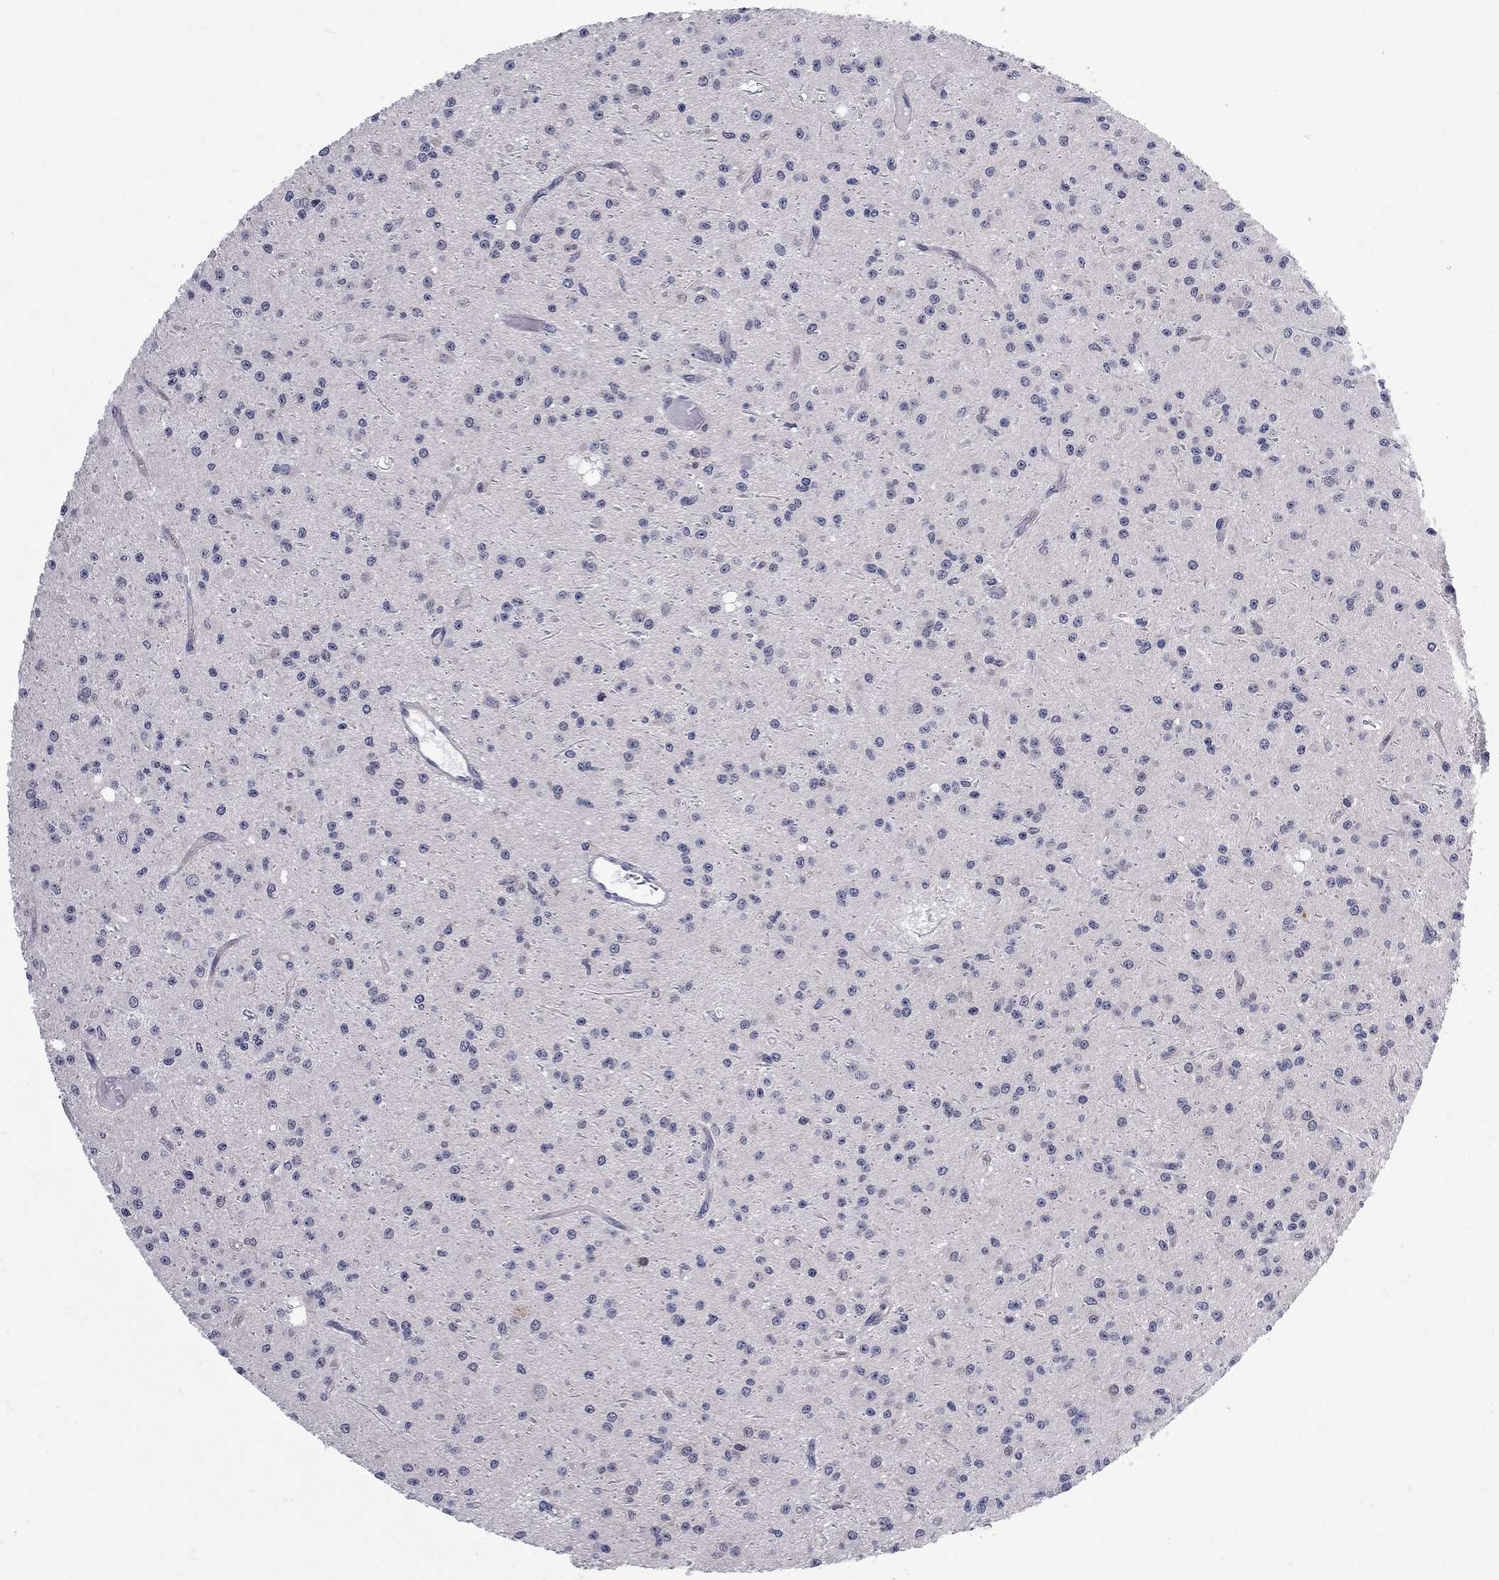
{"staining": {"intensity": "negative", "quantity": "none", "location": "none"}, "tissue": "glioma", "cell_type": "Tumor cells", "image_type": "cancer", "snomed": [{"axis": "morphology", "description": "Glioma, malignant, Low grade"}, {"axis": "topography", "description": "Brain"}], "caption": "Tumor cells show no significant staining in malignant glioma (low-grade). (IHC, brightfield microscopy, high magnification).", "gene": "GALNT8", "patient": {"sex": "male", "age": 27}}